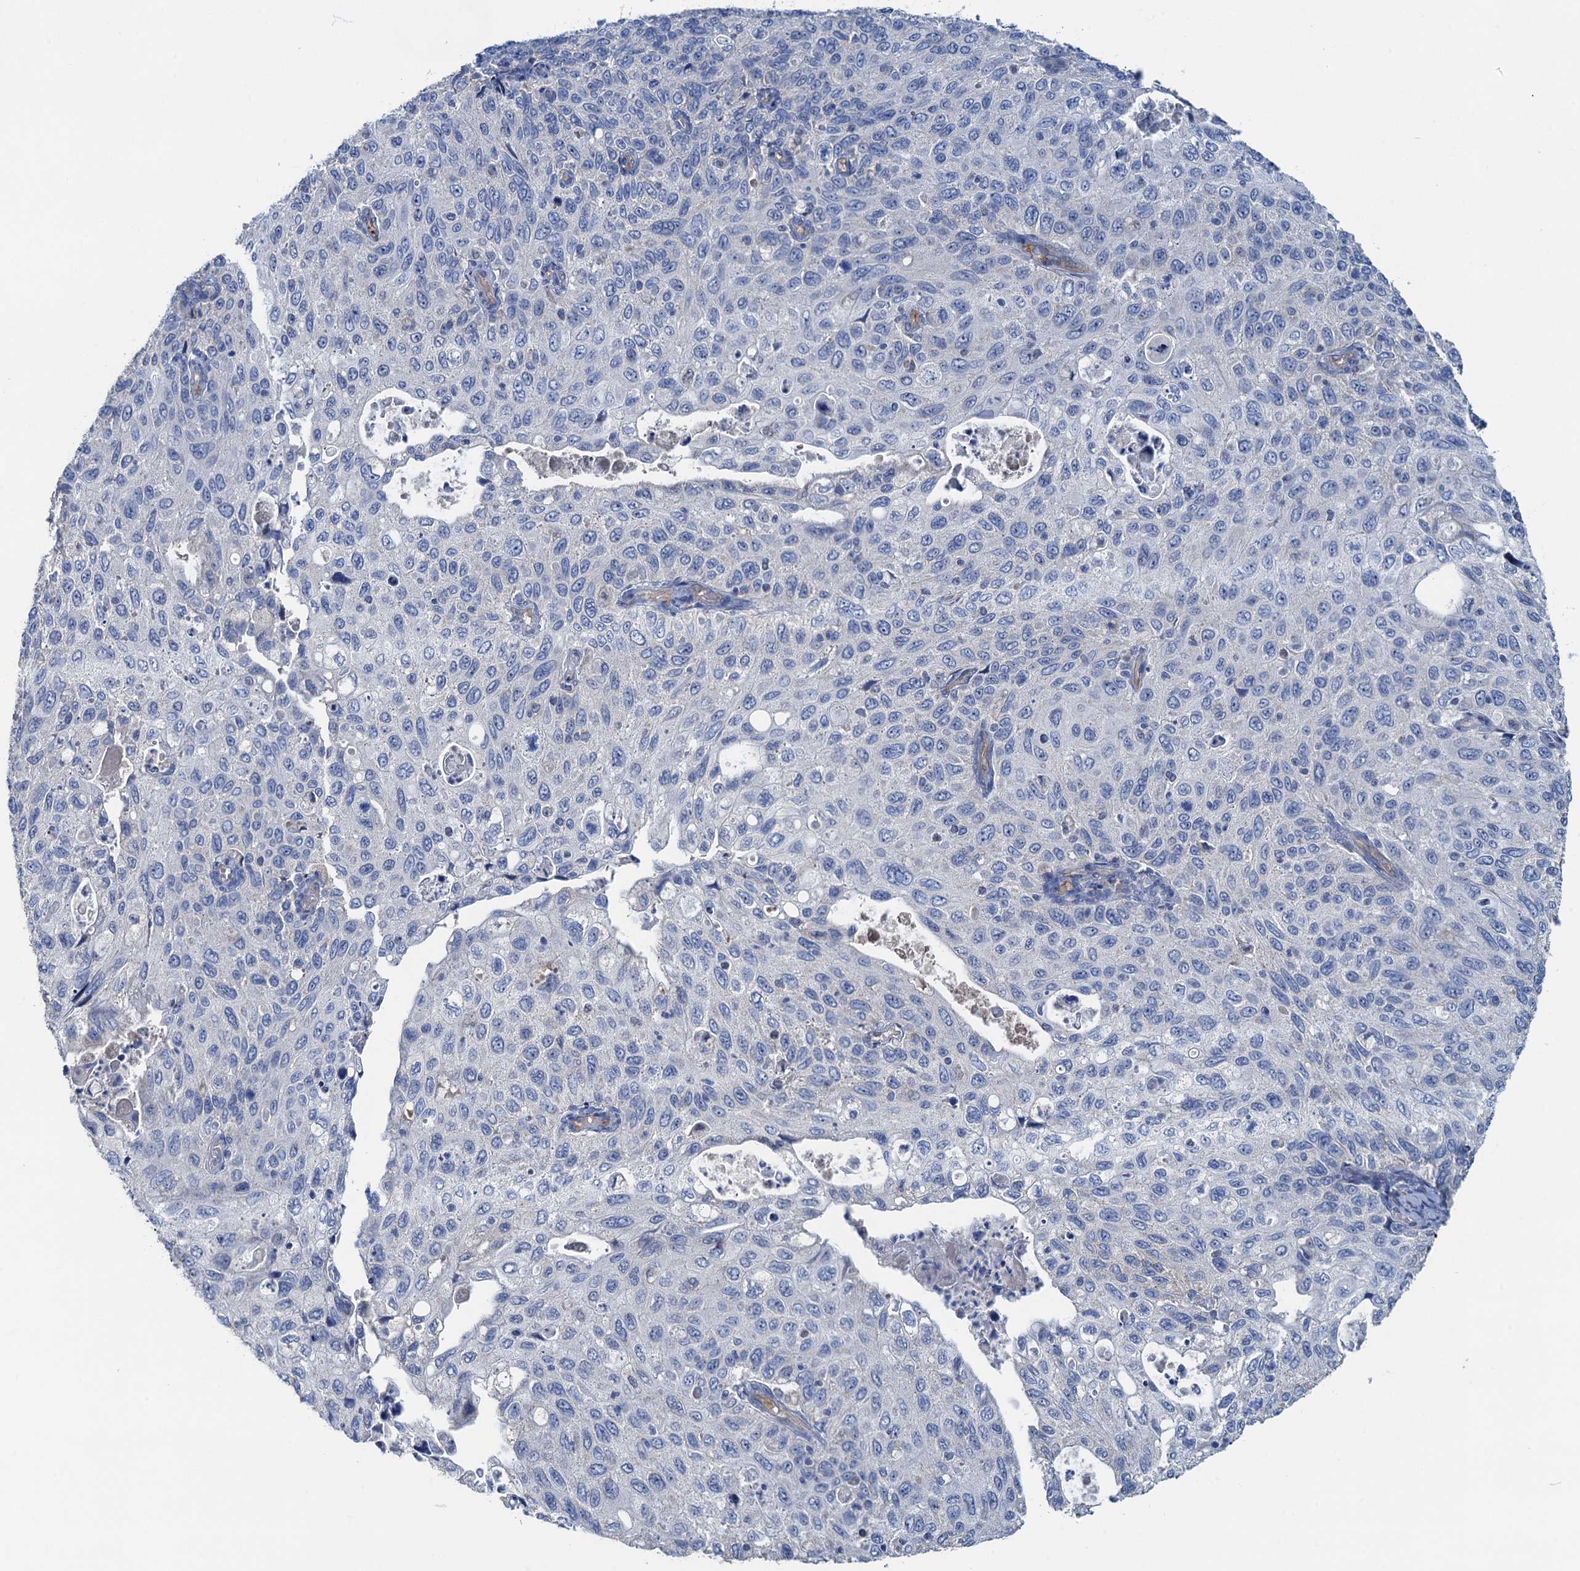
{"staining": {"intensity": "negative", "quantity": "none", "location": "none"}, "tissue": "cervical cancer", "cell_type": "Tumor cells", "image_type": "cancer", "snomed": [{"axis": "morphology", "description": "Squamous cell carcinoma, NOS"}, {"axis": "topography", "description": "Cervix"}], "caption": "DAB immunohistochemical staining of human squamous cell carcinoma (cervical) shows no significant expression in tumor cells.", "gene": "PLLP", "patient": {"sex": "female", "age": 70}}